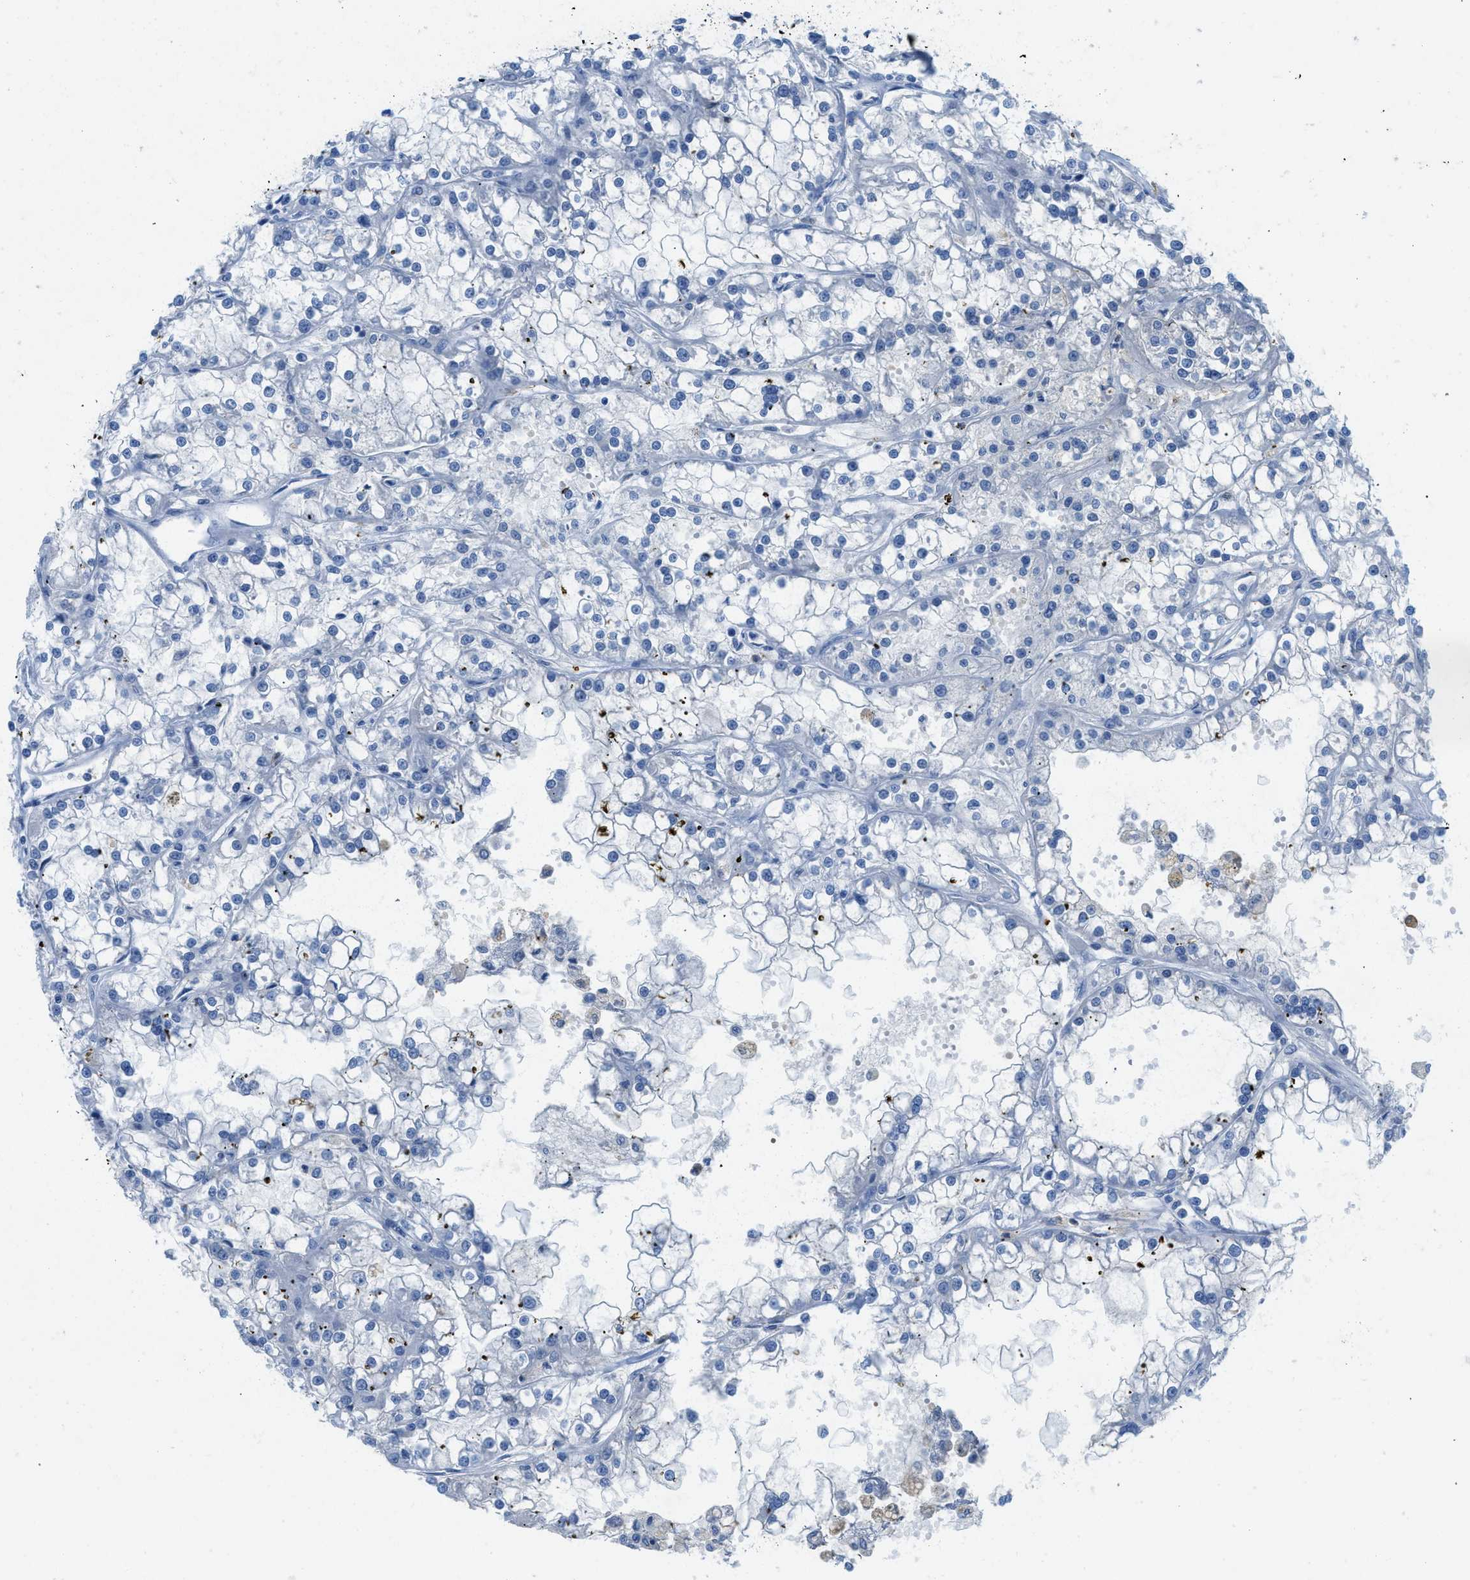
{"staining": {"intensity": "negative", "quantity": "none", "location": "none"}, "tissue": "renal cancer", "cell_type": "Tumor cells", "image_type": "cancer", "snomed": [{"axis": "morphology", "description": "Adenocarcinoma, NOS"}, {"axis": "topography", "description": "Kidney"}], "caption": "Renal cancer stained for a protein using immunohistochemistry (IHC) demonstrates no positivity tumor cells.", "gene": "XCR1", "patient": {"sex": "female", "age": 52}}